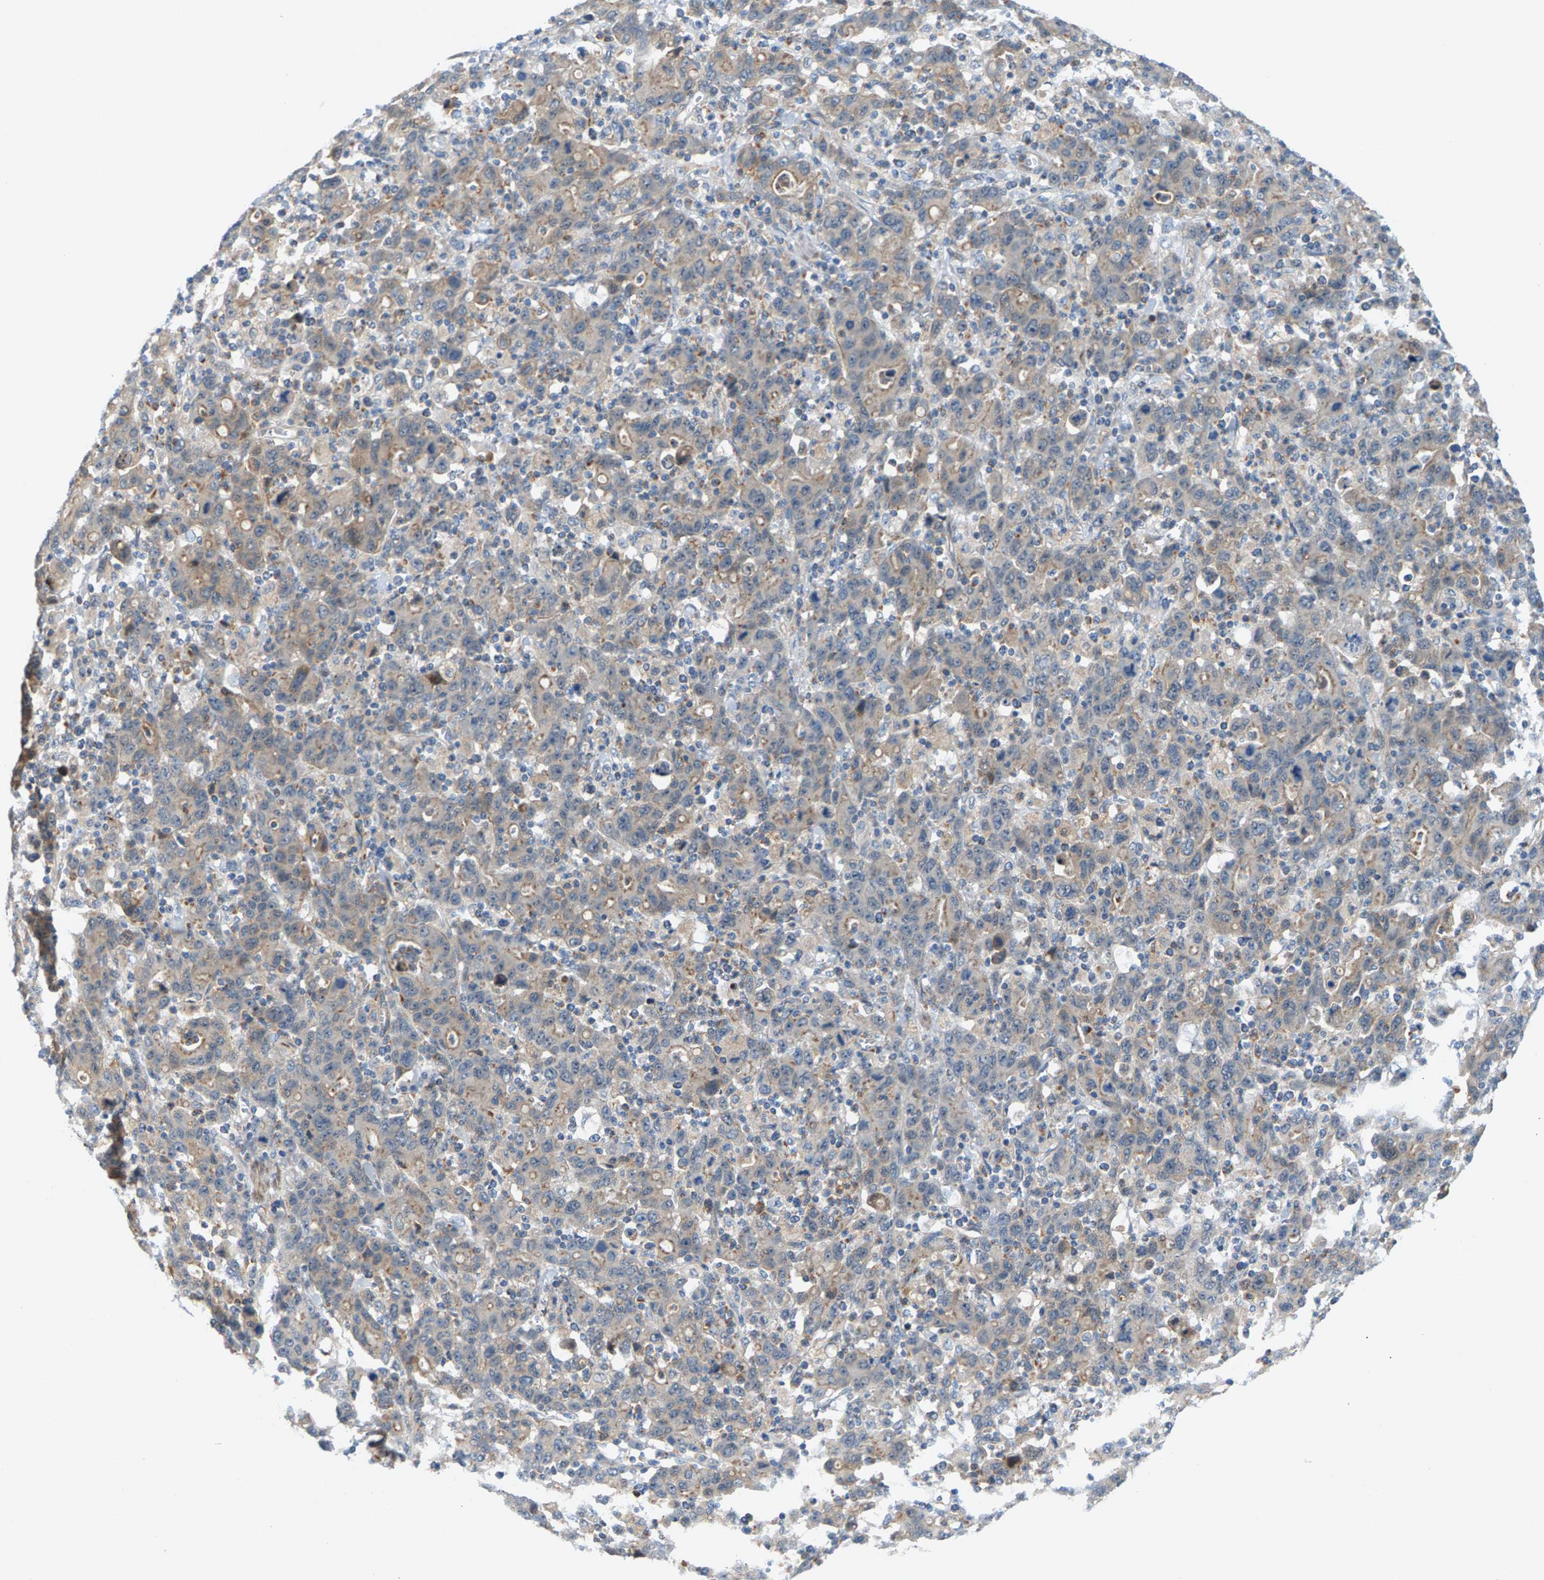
{"staining": {"intensity": "weak", "quantity": "25%-75%", "location": "cytoplasmic/membranous"}, "tissue": "stomach cancer", "cell_type": "Tumor cells", "image_type": "cancer", "snomed": [{"axis": "morphology", "description": "Adenocarcinoma, NOS"}, {"axis": "topography", "description": "Stomach, upper"}], "caption": "An immunohistochemistry (IHC) histopathology image of tumor tissue is shown. Protein staining in brown labels weak cytoplasmic/membranous positivity in stomach cancer within tumor cells.", "gene": "PDCL", "patient": {"sex": "male", "age": 69}}